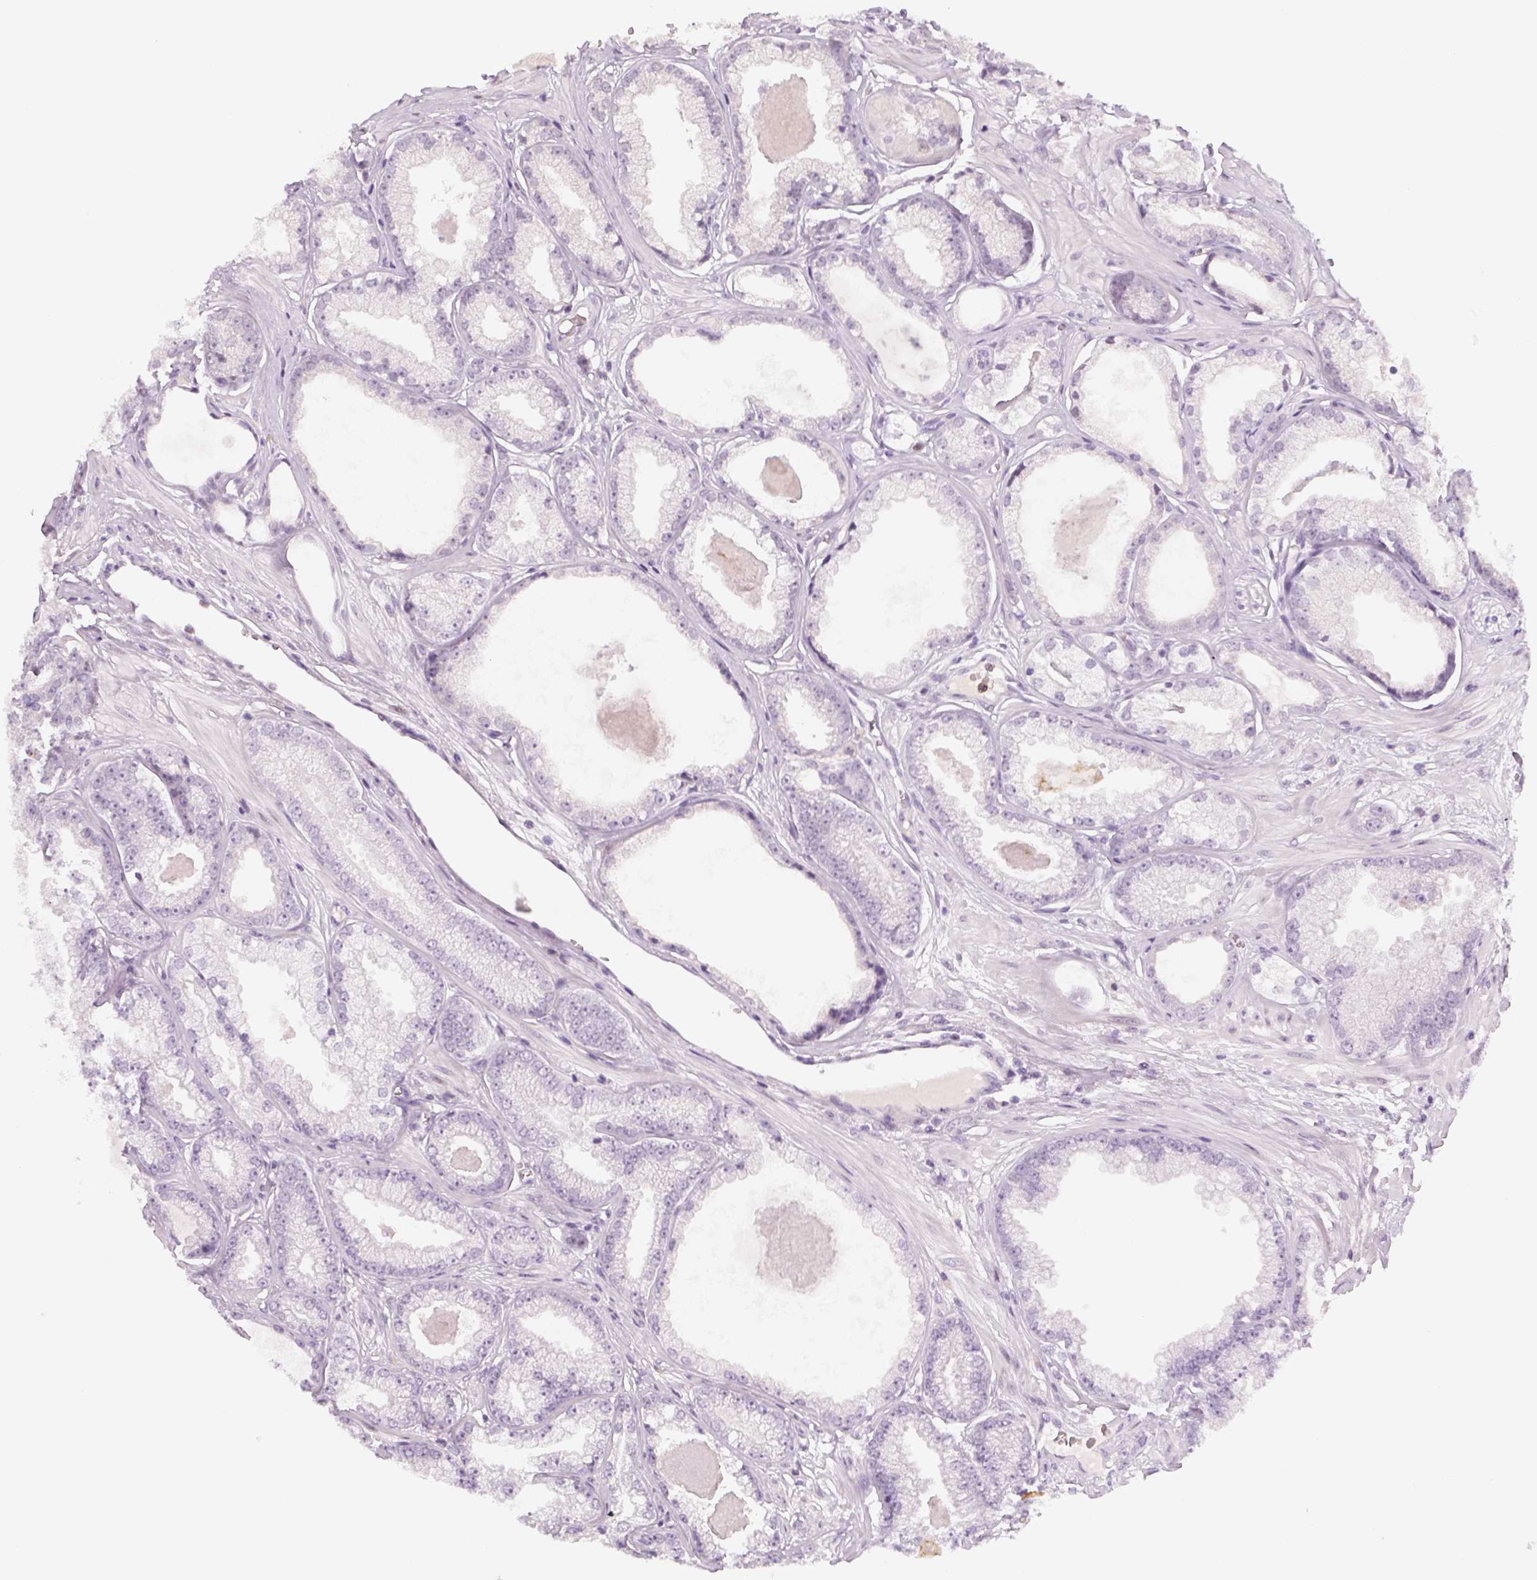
{"staining": {"intensity": "negative", "quantity": "none", "location": "none"}, "tissue": "prostate cancer", "cell_type": "Tumor cells", "image_type": "cancer", "snomed": [{"axis": "morphology", "description": "Adenocarcinoma, Low grade"}, {"axis": "topography", "description": "Prostate"}], "caption": "The photomicrograph displays no significant expression in tumor cells of low-grade adenocarcinoma (prostate).", "gene": "MAGEB3", "patient": {"sex": "male", "age": 64}}